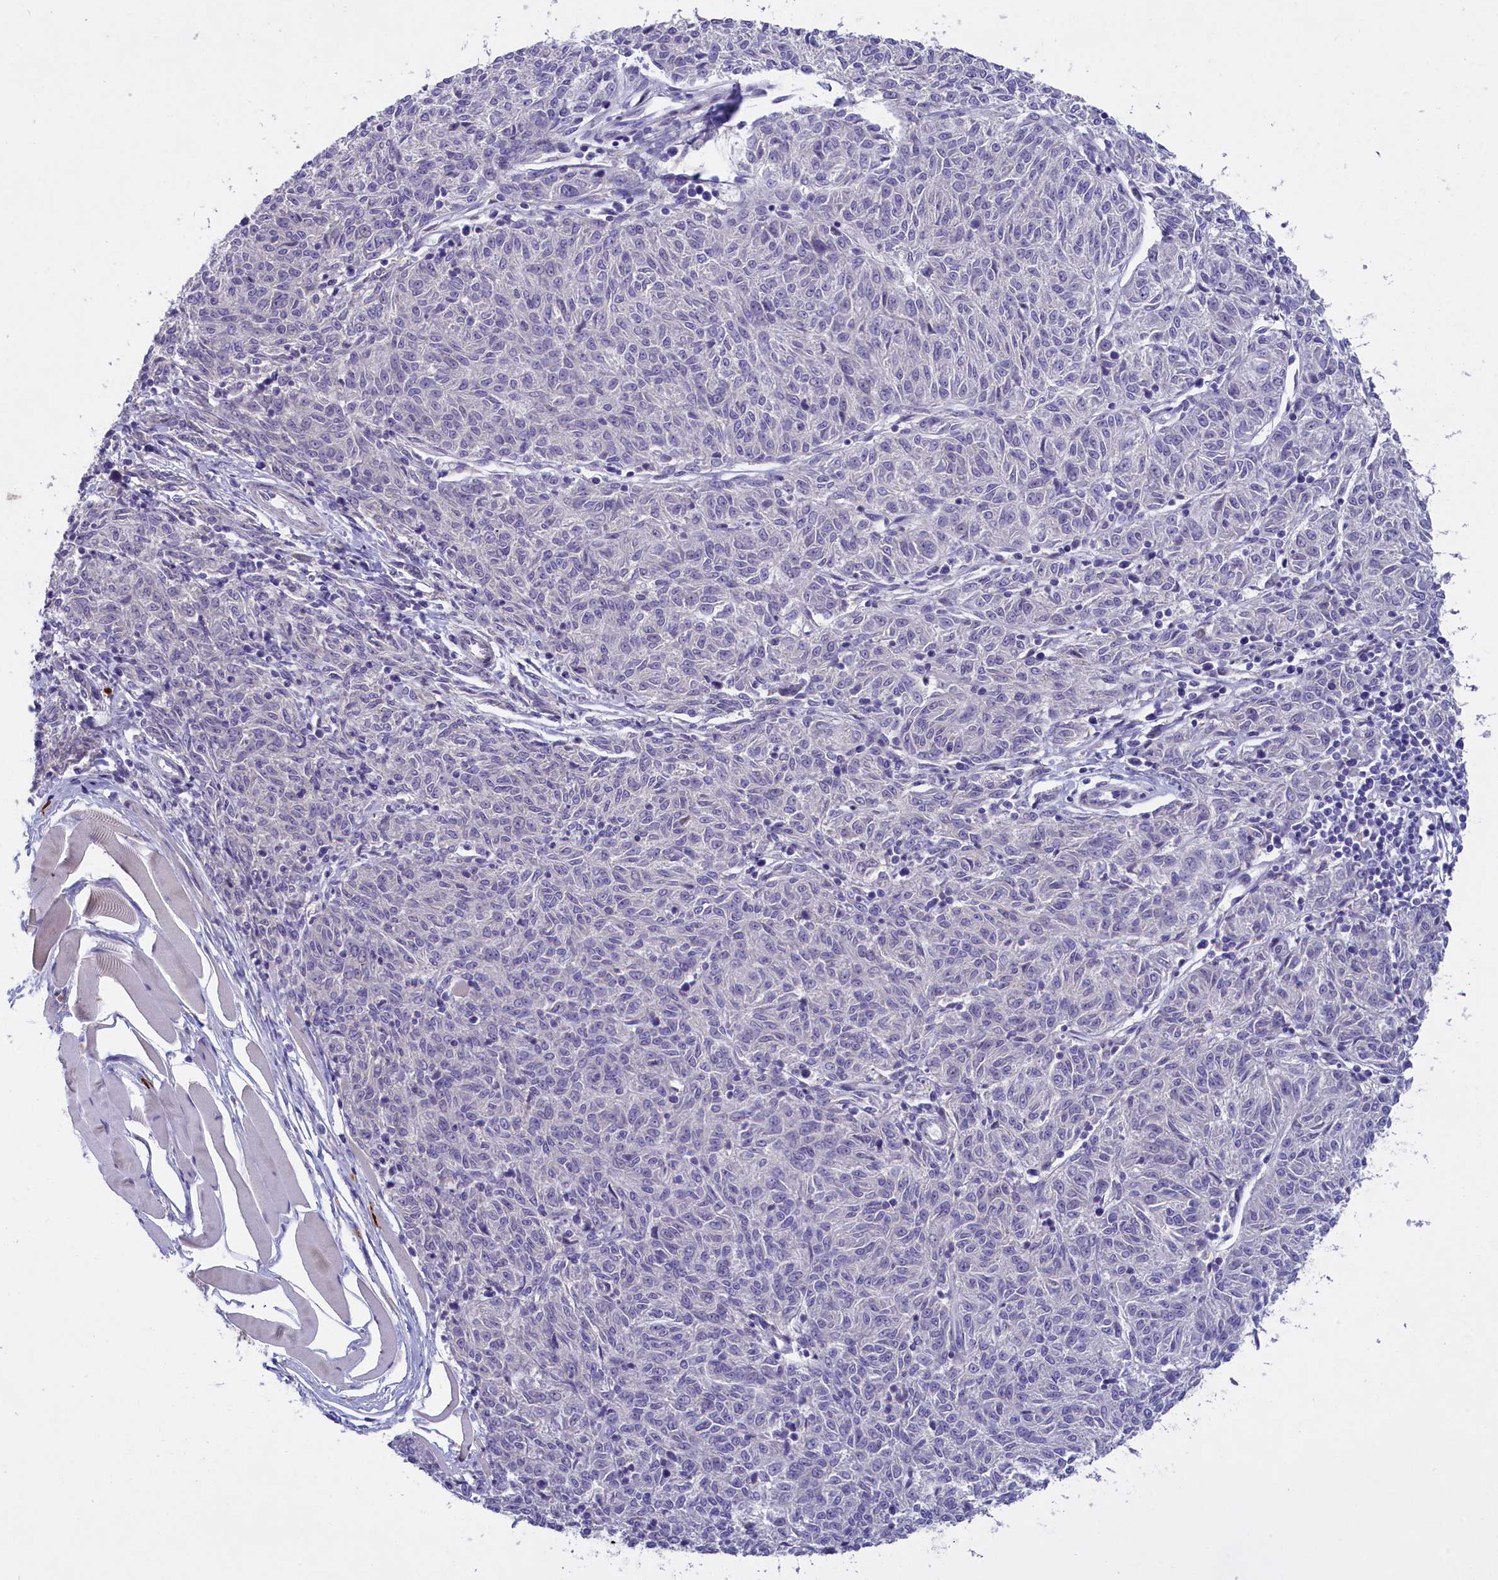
{"staining": {"intensity": "negative", "quantity": "none", "location": "none"}, "tissue": "melanoma", "cell_type": "Tumor cells", "image_type": "cancer", "snomed": [{"axis": "morphology", "description": "Malignant melanoma, NOS"}, {"axis": "topography", "description": "Skin"}], "caption": "Photomicrograph shows no protein expression in tumor cells of melanoma tissue. Brightfield microscopy of IHC stained with DAB (3,3'-diaminobenzidine) (brown) and hematoxylin (blue), captured at high magnification.", "gene": "ENPP6", "patient": {"sex": "female", "age": 72}}